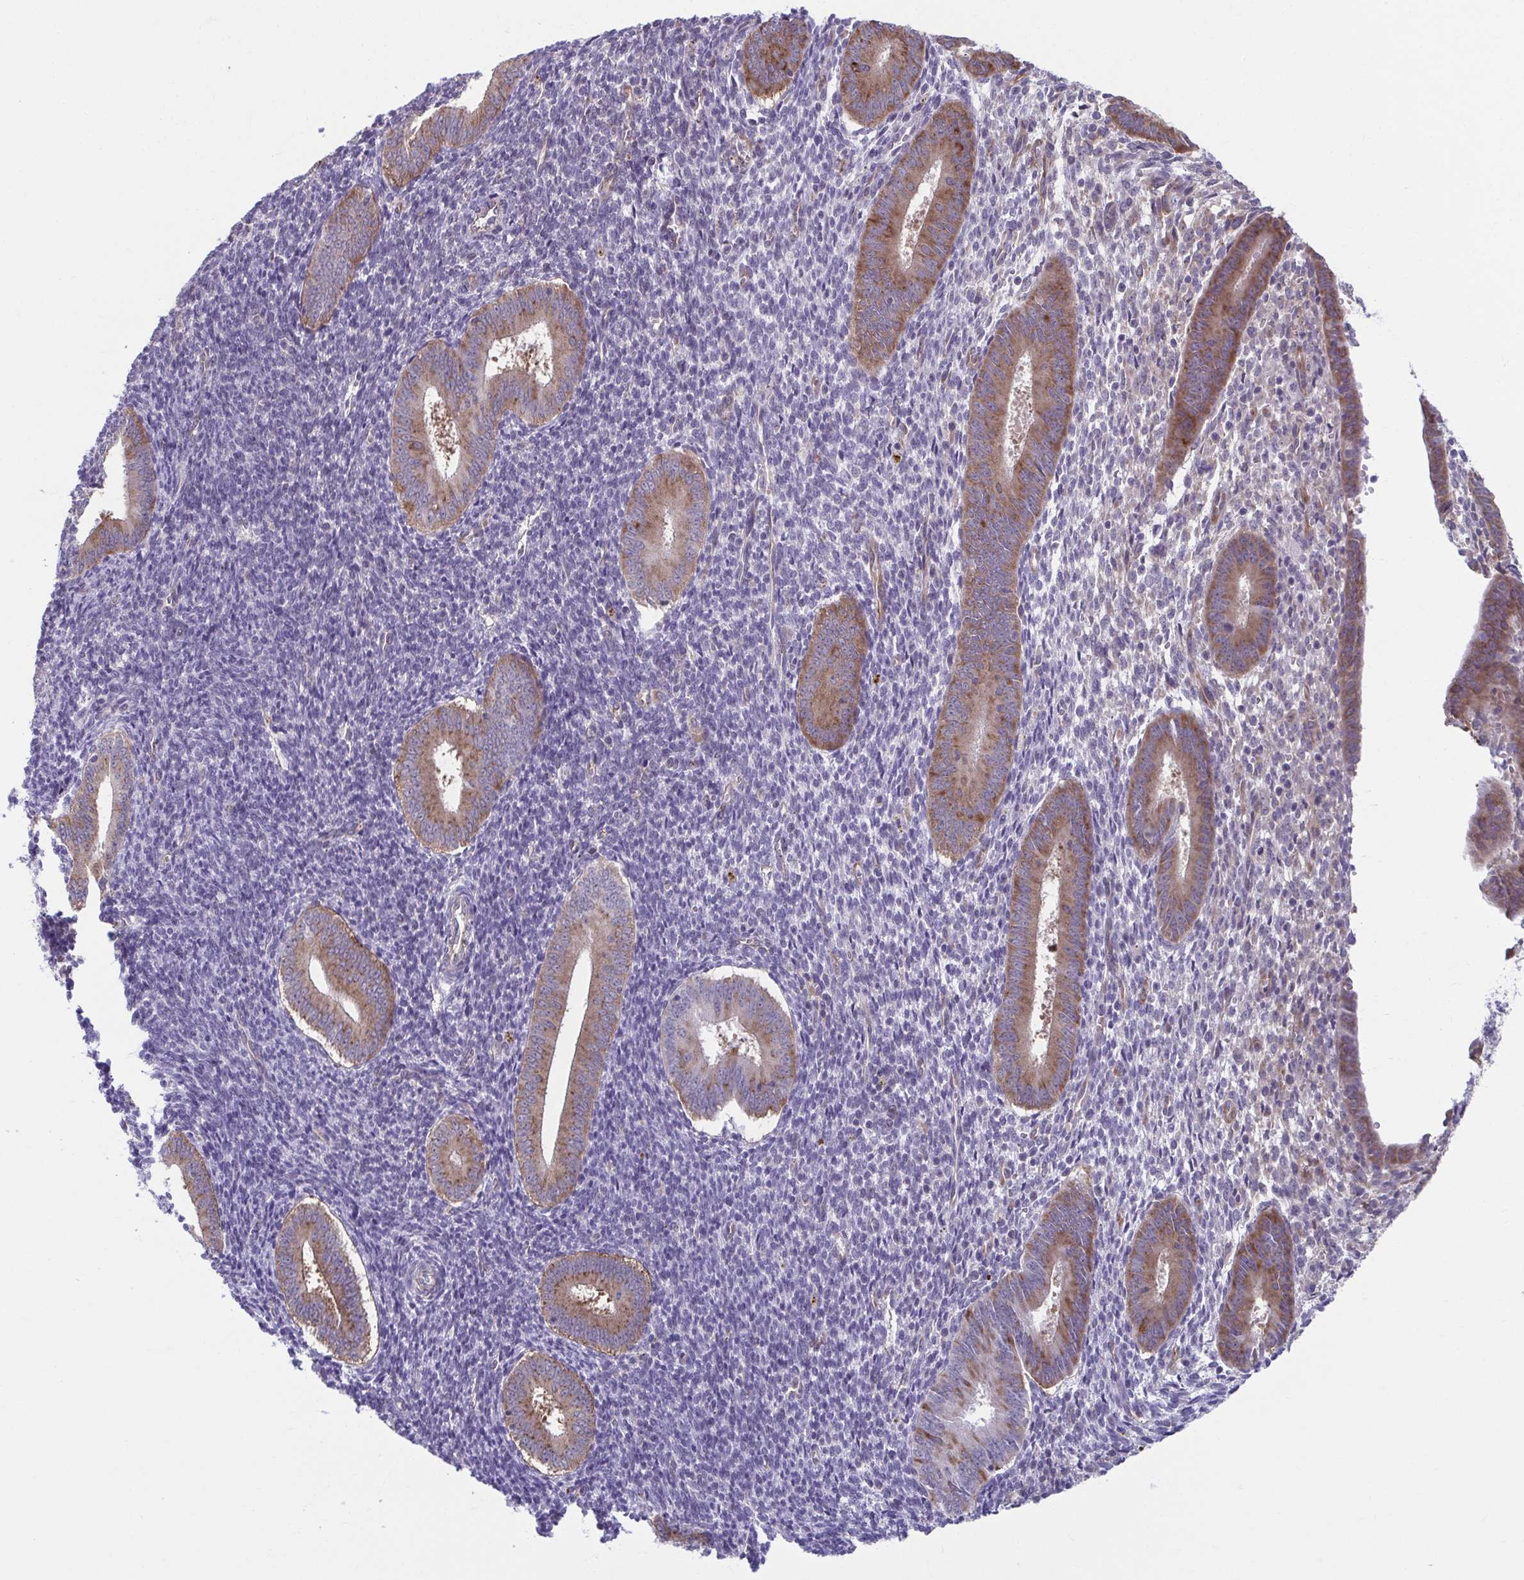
{"staining": {"intensity": "weak", "quantity": "<25%", "location": "cytoplasmic/membranous"}, "tissue": "endometrium", "cell_type": "Cells in endometrial stroma", "image_type": "normal", "snomed": [{"axis": "morphology", "description": "Normal tissue, NOS"}, {"axis": "topography", "description": "Endometrium"}], "caption": "Immunohistochemistry (IHC) of normal endometrium shows no expression in cells in endometrial stroma.", "gene": "TMEM108", "patient": {"sex": "female", "age": 25}}